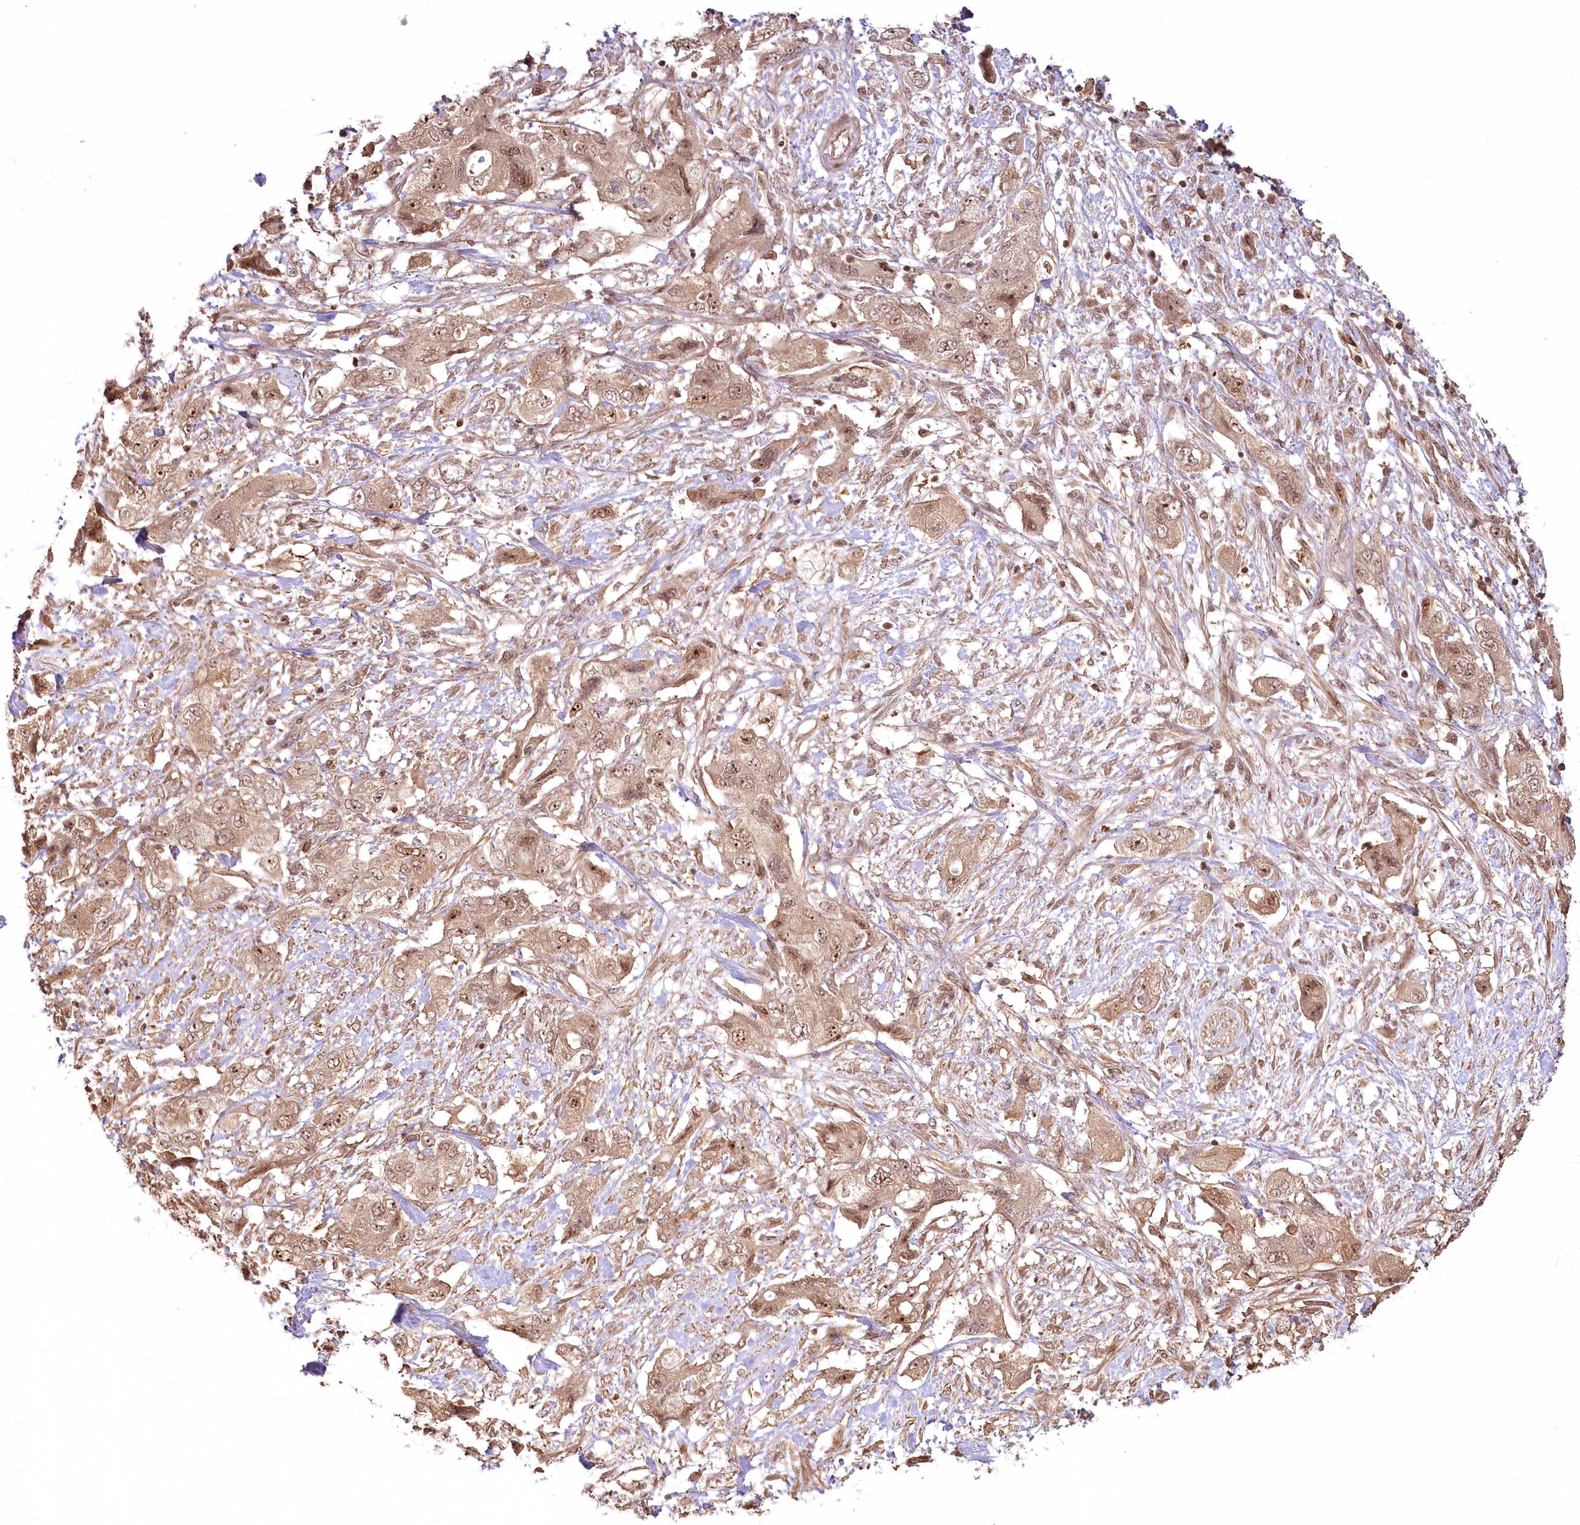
{"staining": {"intensity": "moderate", "quantity": ">75%", "location": "cytoplasmic/membranous,nuclear"}, "tissue": "pancreatic cancer", "cell_type": "Tumor cells", "image_type": "cancer", "snomed": [{"axis": "morphology", "description": "Adenocarcinoma, NOS"}, {"axis": "topography", "description": "Pancreas"}], "caption": "IHC histopathology image of neoplastic tissue: pancreatic cancer (adenocarcinoma) stained using immunohistochemistry (IHC) reveals medium levels of moderate protein expression localized specifically in the cytoplasmic/membranous and nuclear of tumor cells, appearing as a cytoplasmic/membranous and nuclear brown color.", "gene": "R3HDM2", "patient": {"sex": "female", "age": 73}}